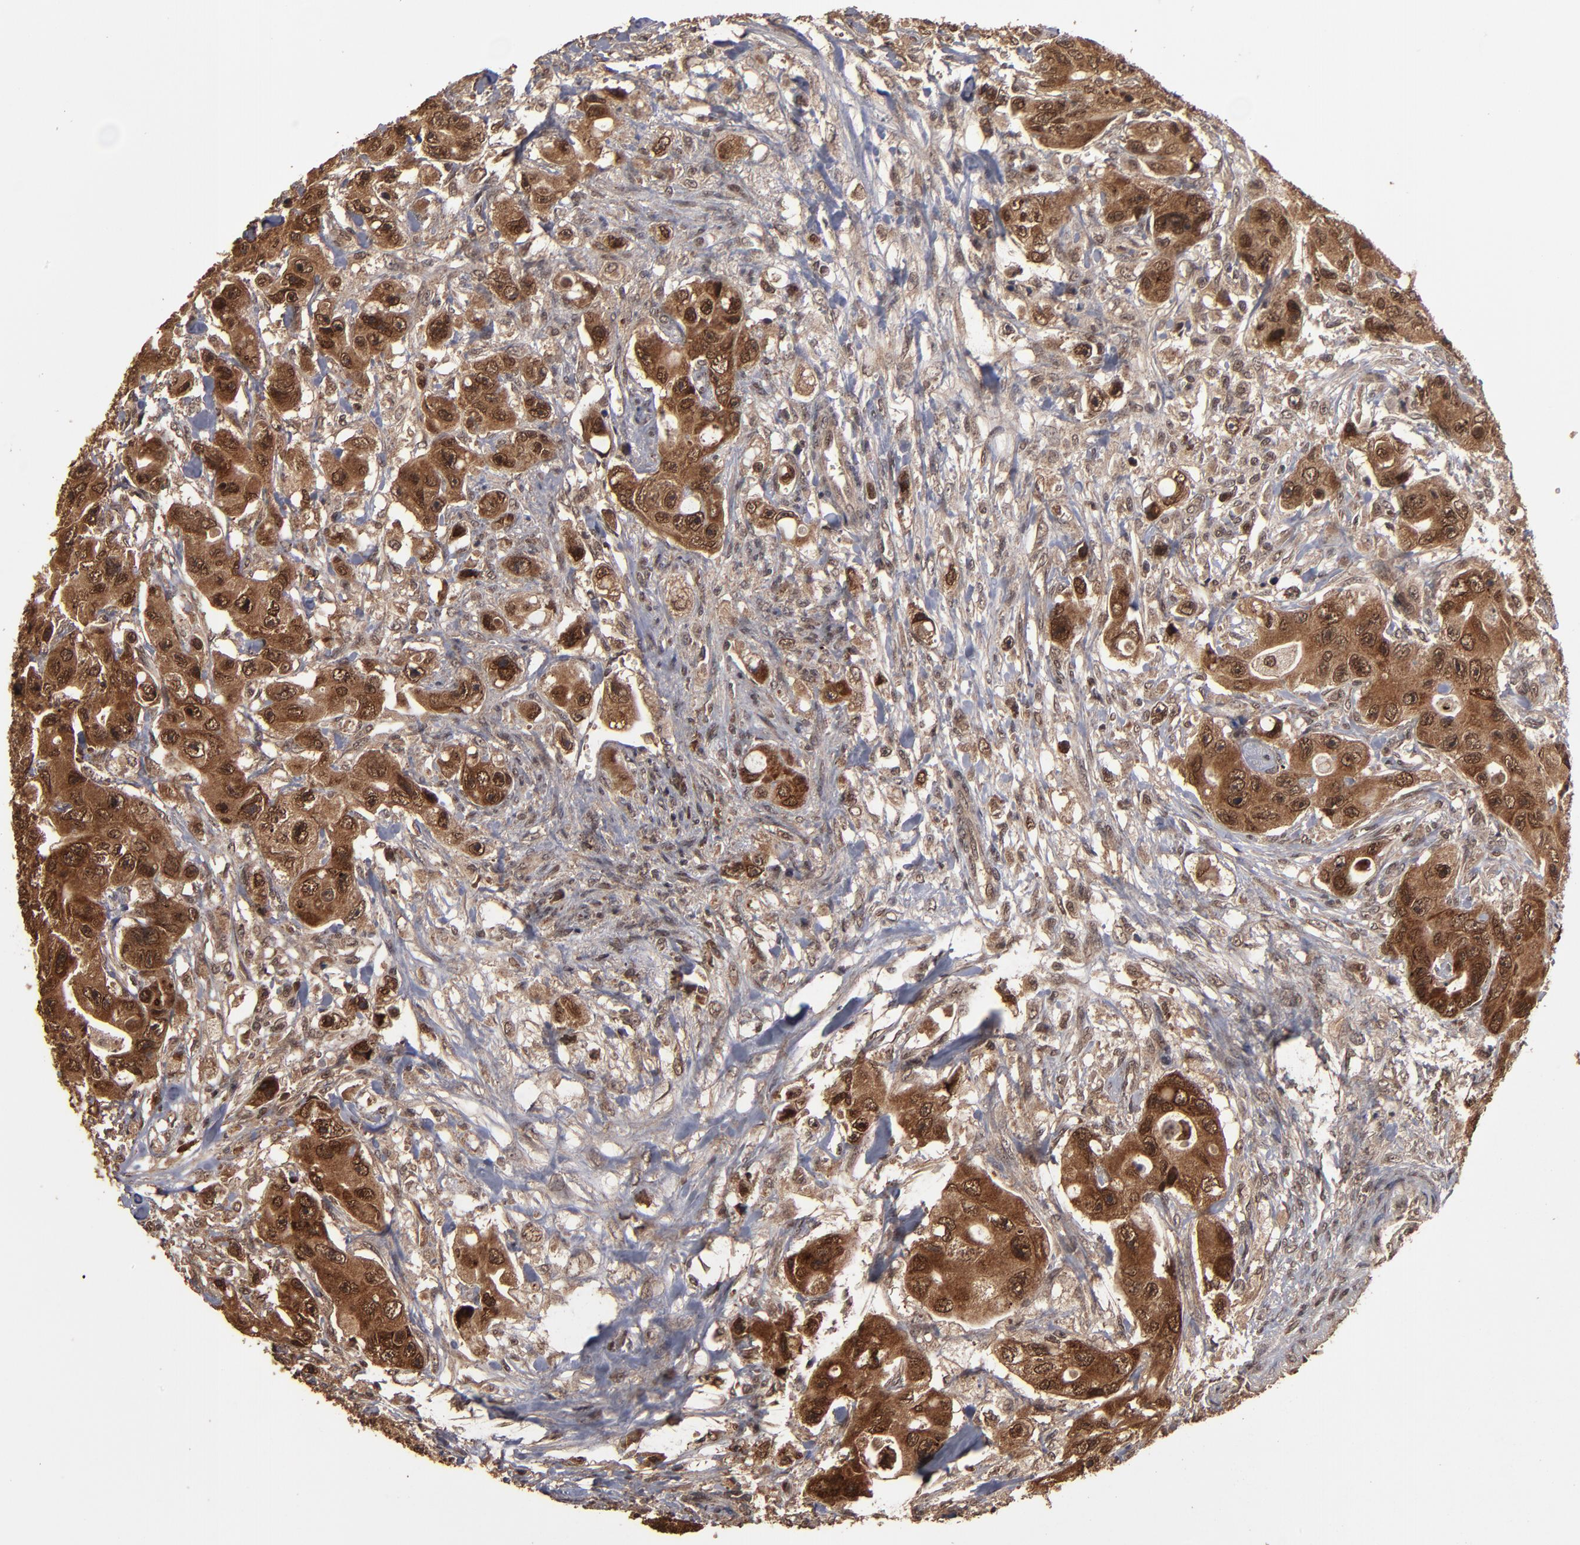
{"staining": {"intensity": "strong", "quantity": ">75%", "location": "cytoplasmic/membranous,nuclear"}, "tissue": "colorectal cancer", "cell_type": "Tumor cells", "image_type": "cancer", "snomed": [{"axis": "morphology", "description": "Adenocarcinoma, NOS"}, {"axis": "topography", "description": "Colon"}], "caption": "IHC micrograph of neoplastic tissue: human adenocarcinoma (colorectal) stained using IHC demonstrates high levels of strong protein expression localized specifically in the cytoplasmic/membranous and nuclear of tumor cells, appearing as a cytoplasmic/membranous and nuclear brown color.", "gene": "NXF2B", "patient": {"sex": "female", "age": 46}}